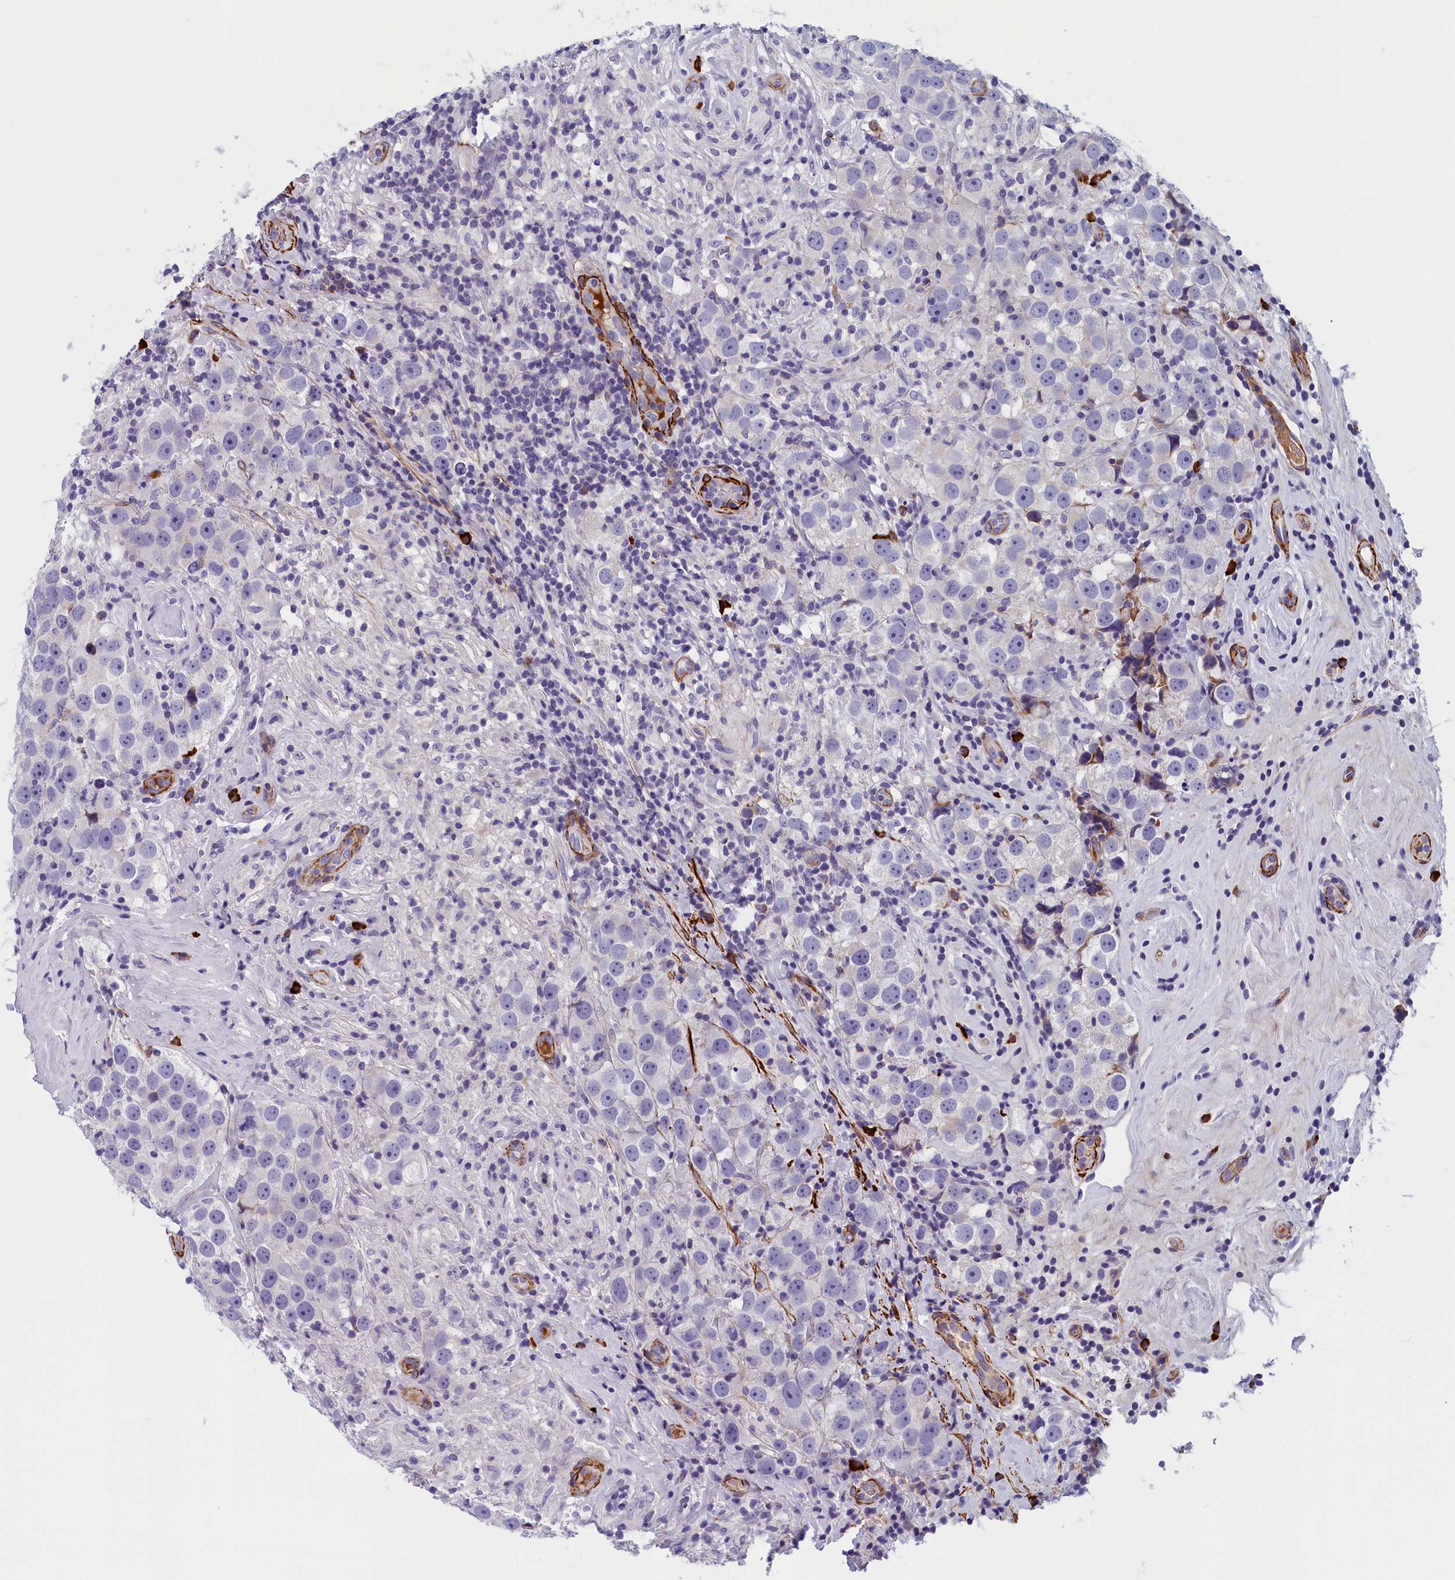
{"staining": {"intensity": "negative", "quantity": "none", "location": "none"}, "tissue": "testis cancer", "cell_type": "Tumor cells", "image_type": "cancer", "snomed": [{"axis": "morphology", "description": "Seminoma, NOS"}, {"axis": "topography", "description": "Testis"}], "caption": "Human testis cancer (seminoma) stained for a protein using immunohistochemistry (IHC) exhibits no positivity in tumor cells.", "gene": "BCL2L13", "patient": {"sex": "male", "age": 49}}